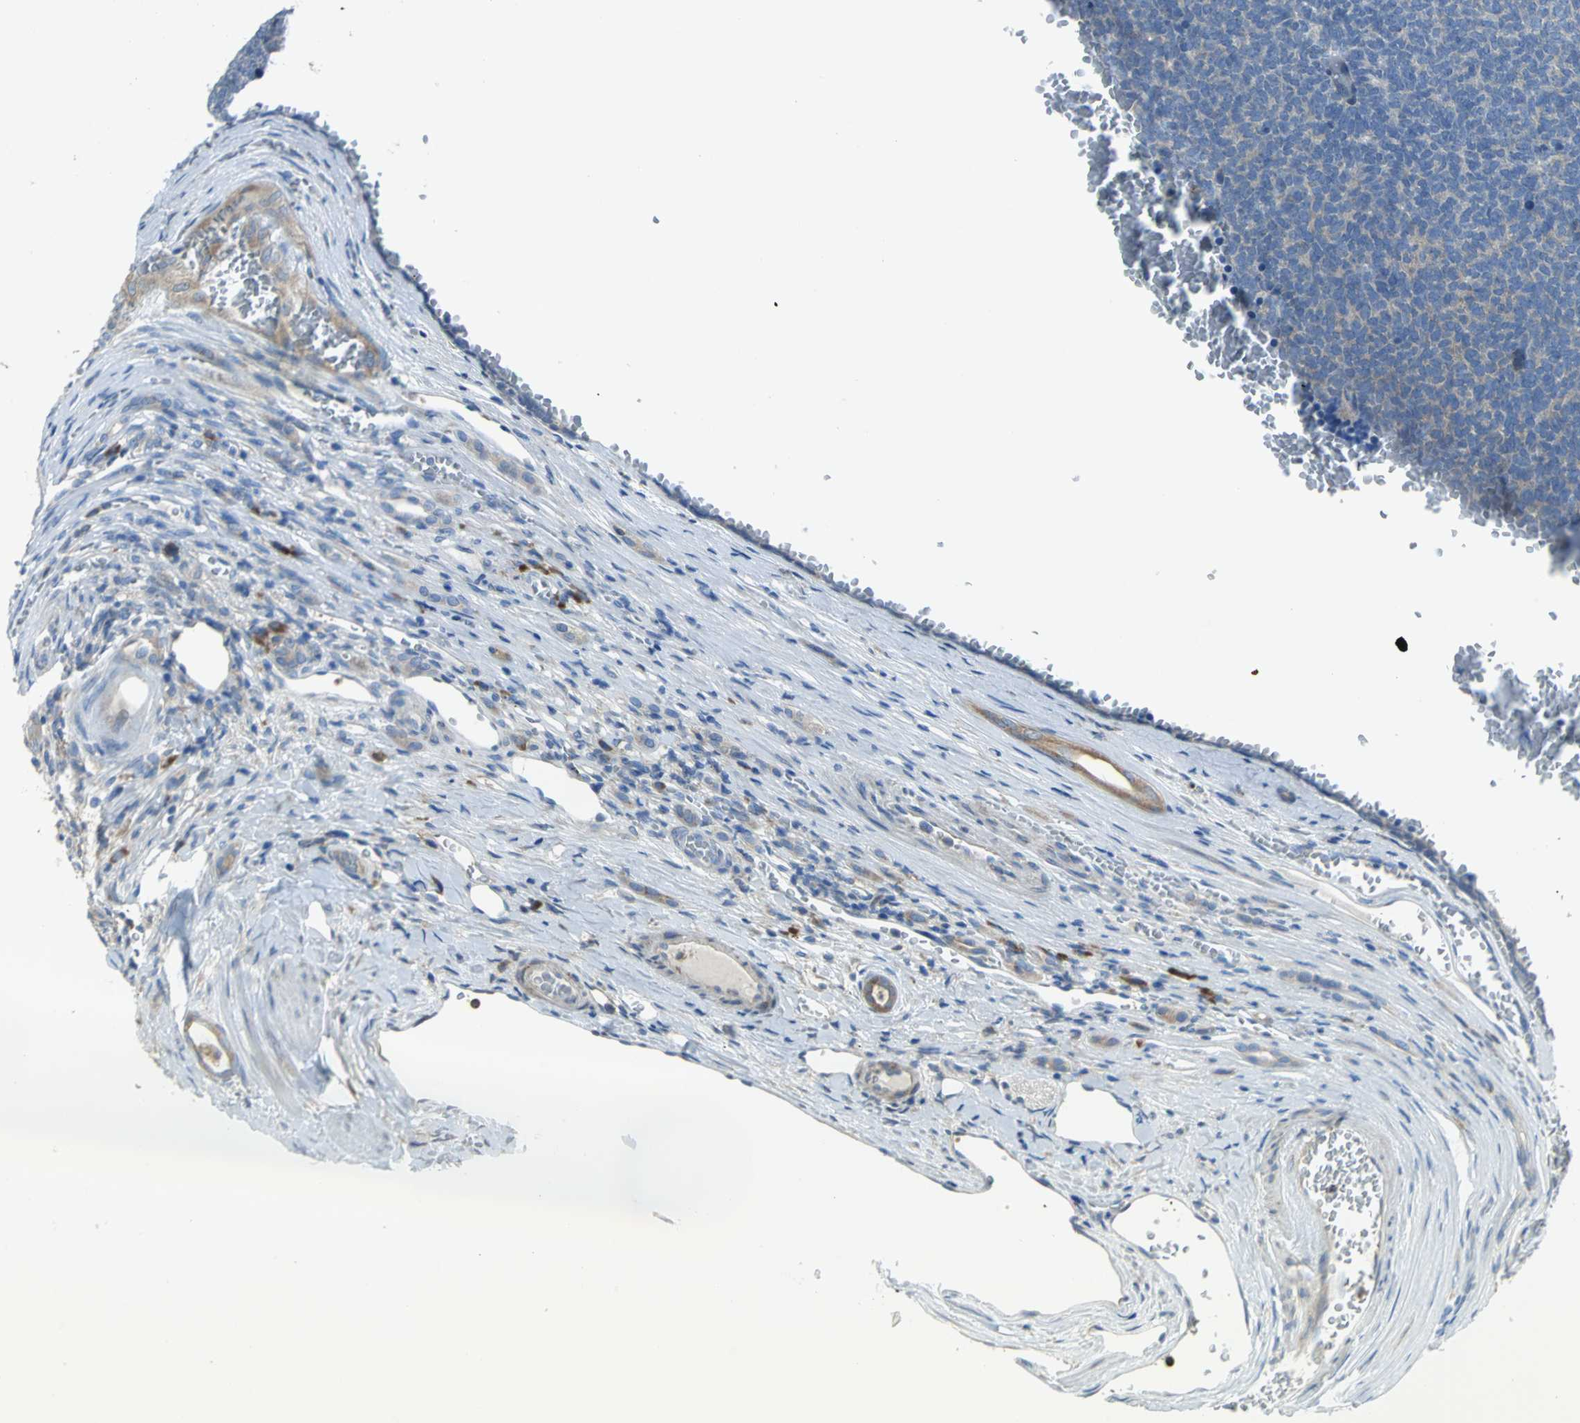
{"staining": {"intensity": "negative", "quantity": "none", "location": "none"}, "tissue": "renal cancer", "cell_type": "Tumor cells", "image_type": "cancer", "snomed": [{"axis": "morphology", "description": "Neoplasm, malignant, NOS"}, {"axis": "topography", "description": "Kidney"}], "caption": "The image demonstrates no staining of tumor cells in renal cancer (malignant neoplasm). The staining was performed using DAB to visualize the protein expression in brown, while the nuclei were stained in blue with hematoxylin (Magnification: 20x).", "gene": "EIF5A", "patient": {"sex": "male", "age": 28}}